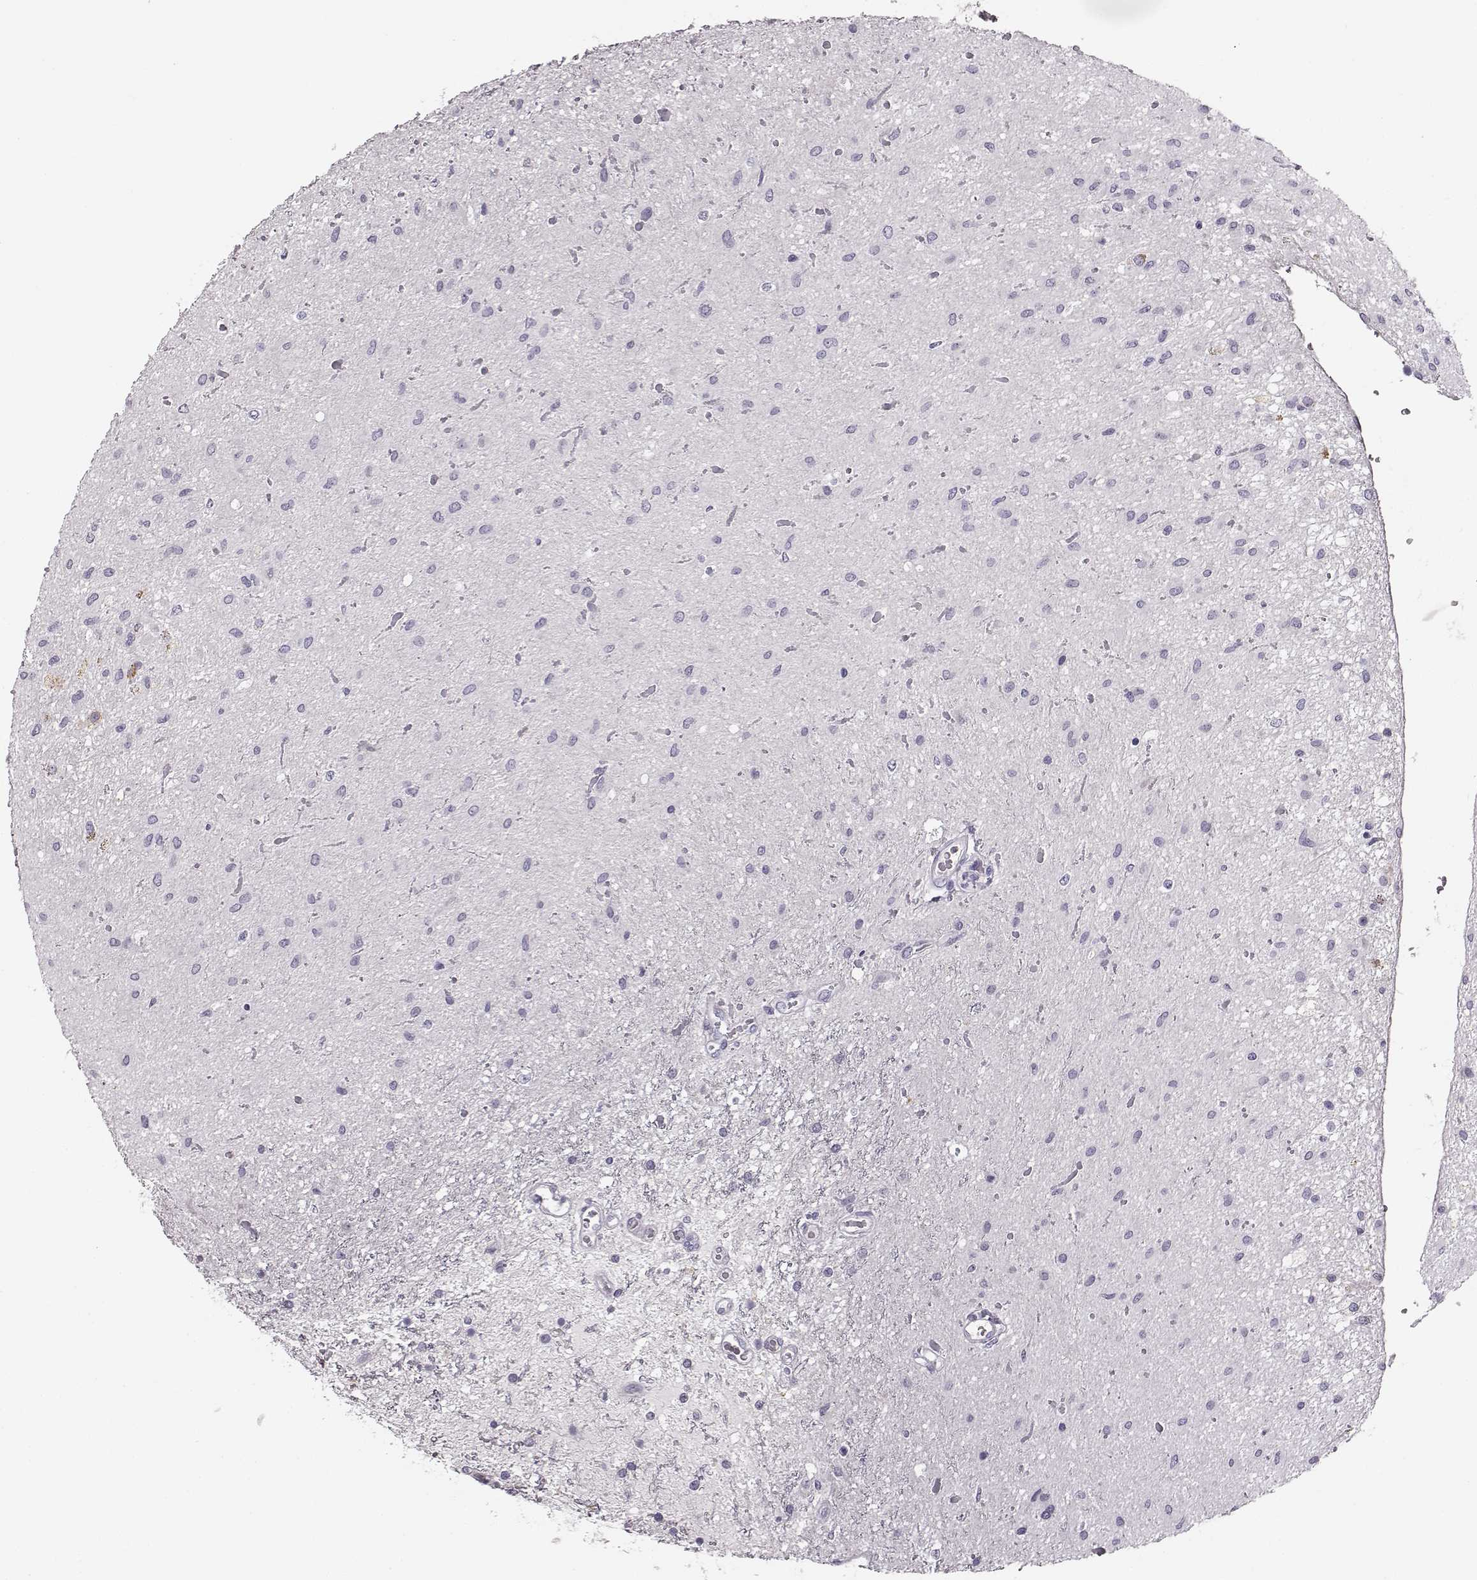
{"staining": {"intensity": "negative", "quantity": "none", "location": "none"}, "tissue": "glioma", "cell_type": "Tumor cells", "image_type": "cancer", "snomed": [{"axis": "morphology", "description": "Glioma, malignant, Low grade"}, {"axis": "topography", "description": "Cerebellum"}], "caption": "Immunohistochemistry micrograph of human low-grade glioma (malignant) stained for a protein (brown), which shows no expression in tumor cells.", "gene": "KIAA0319", "patient": {"sex": "female", "age": 14}}